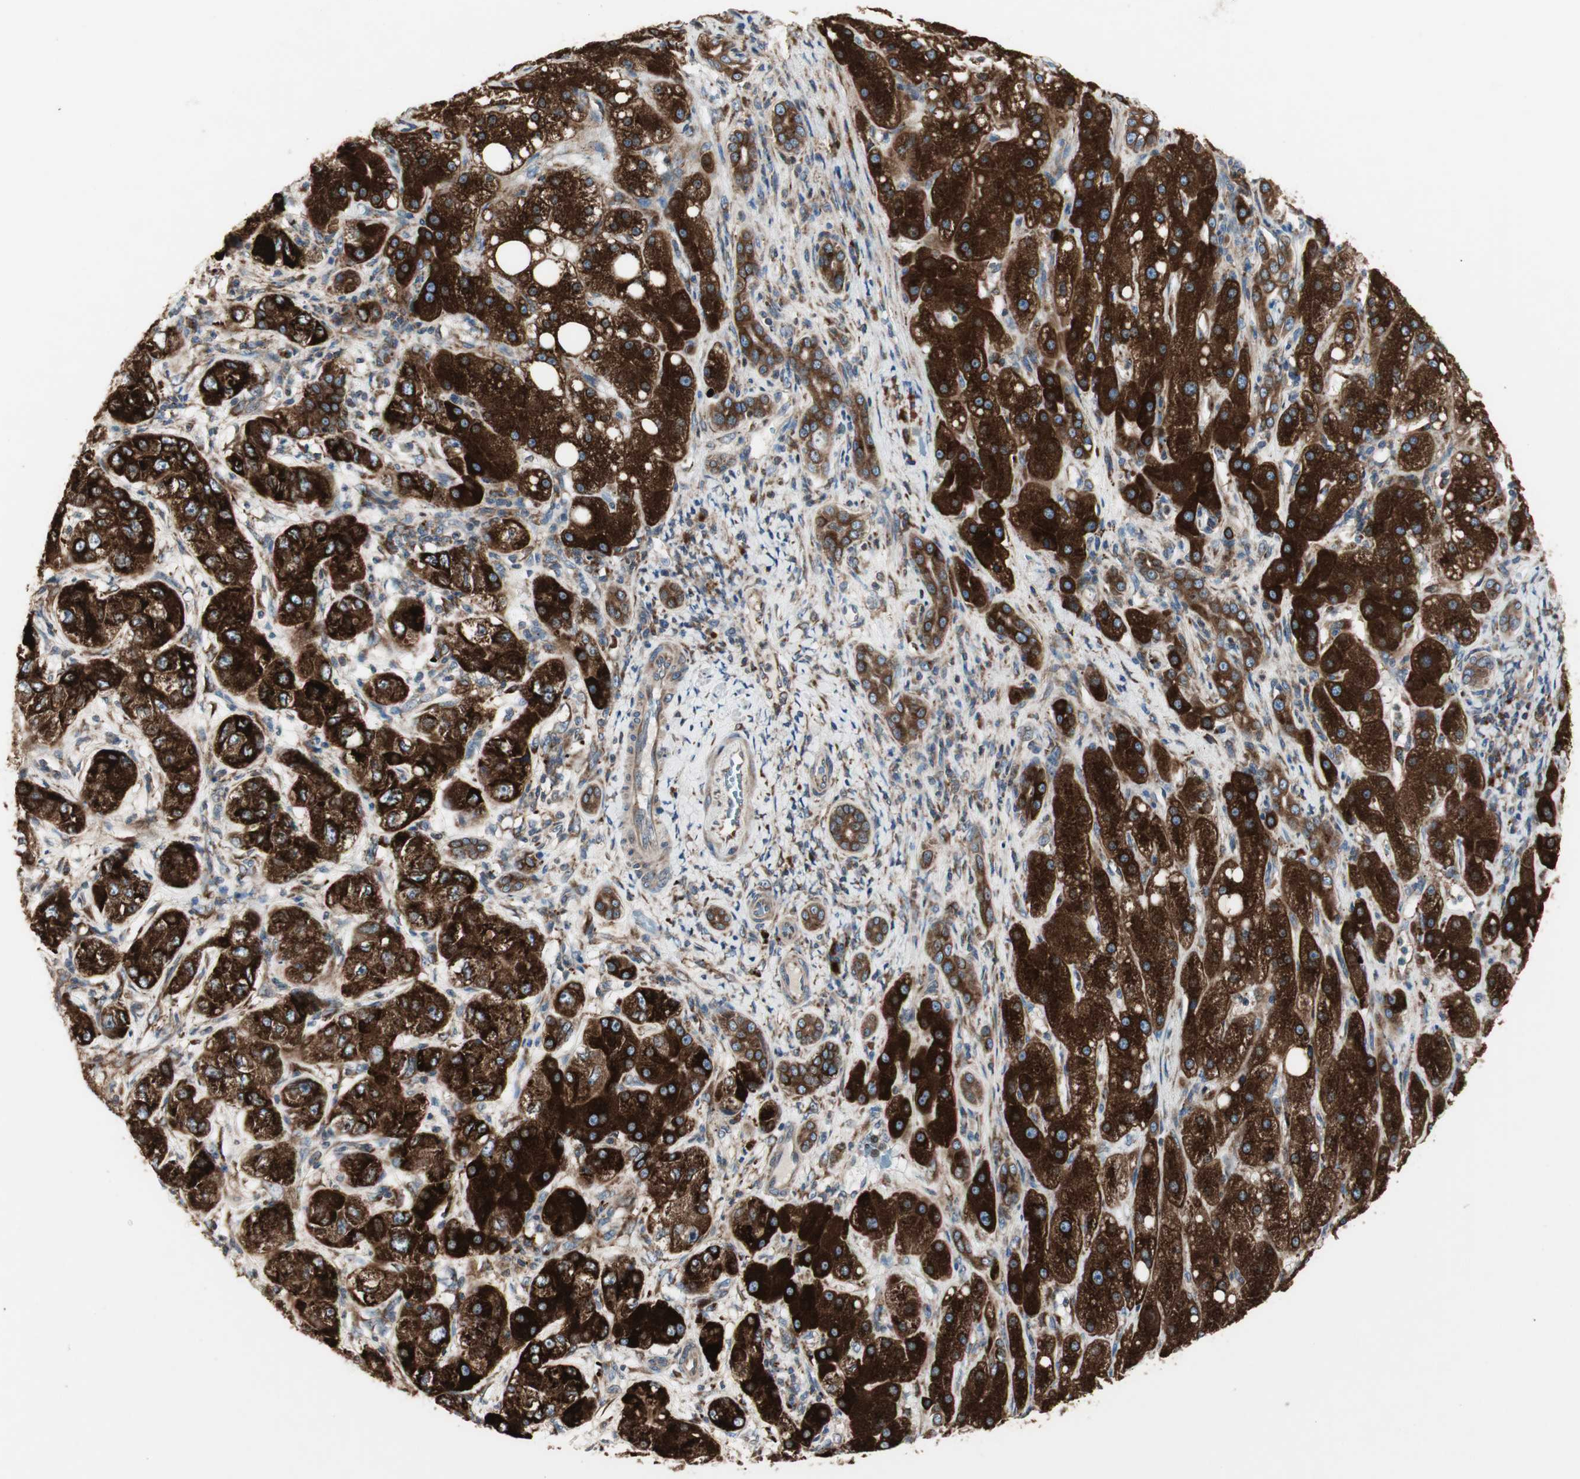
{"staining": {"intensity": "strong", "quantity": ">75%", "location": "cytoplasmic/membranous"}, "tissue": "liver cancer", "cell_type": "Tumor cells", "image_type": "cancer", "snomed": [{"axis": "morphology", "description": "Carcinoma, Hepatocellular, NOS"}, {"axis": "topography", "description": "Liver"}], "caption": "Protein expression analysis of human liver cancer reveals strong cytoplasmic/membranous staining in approximately >75% of tumor cells.", "gene": "H6PD", "patient": {"sex": "male", "age": 80}}